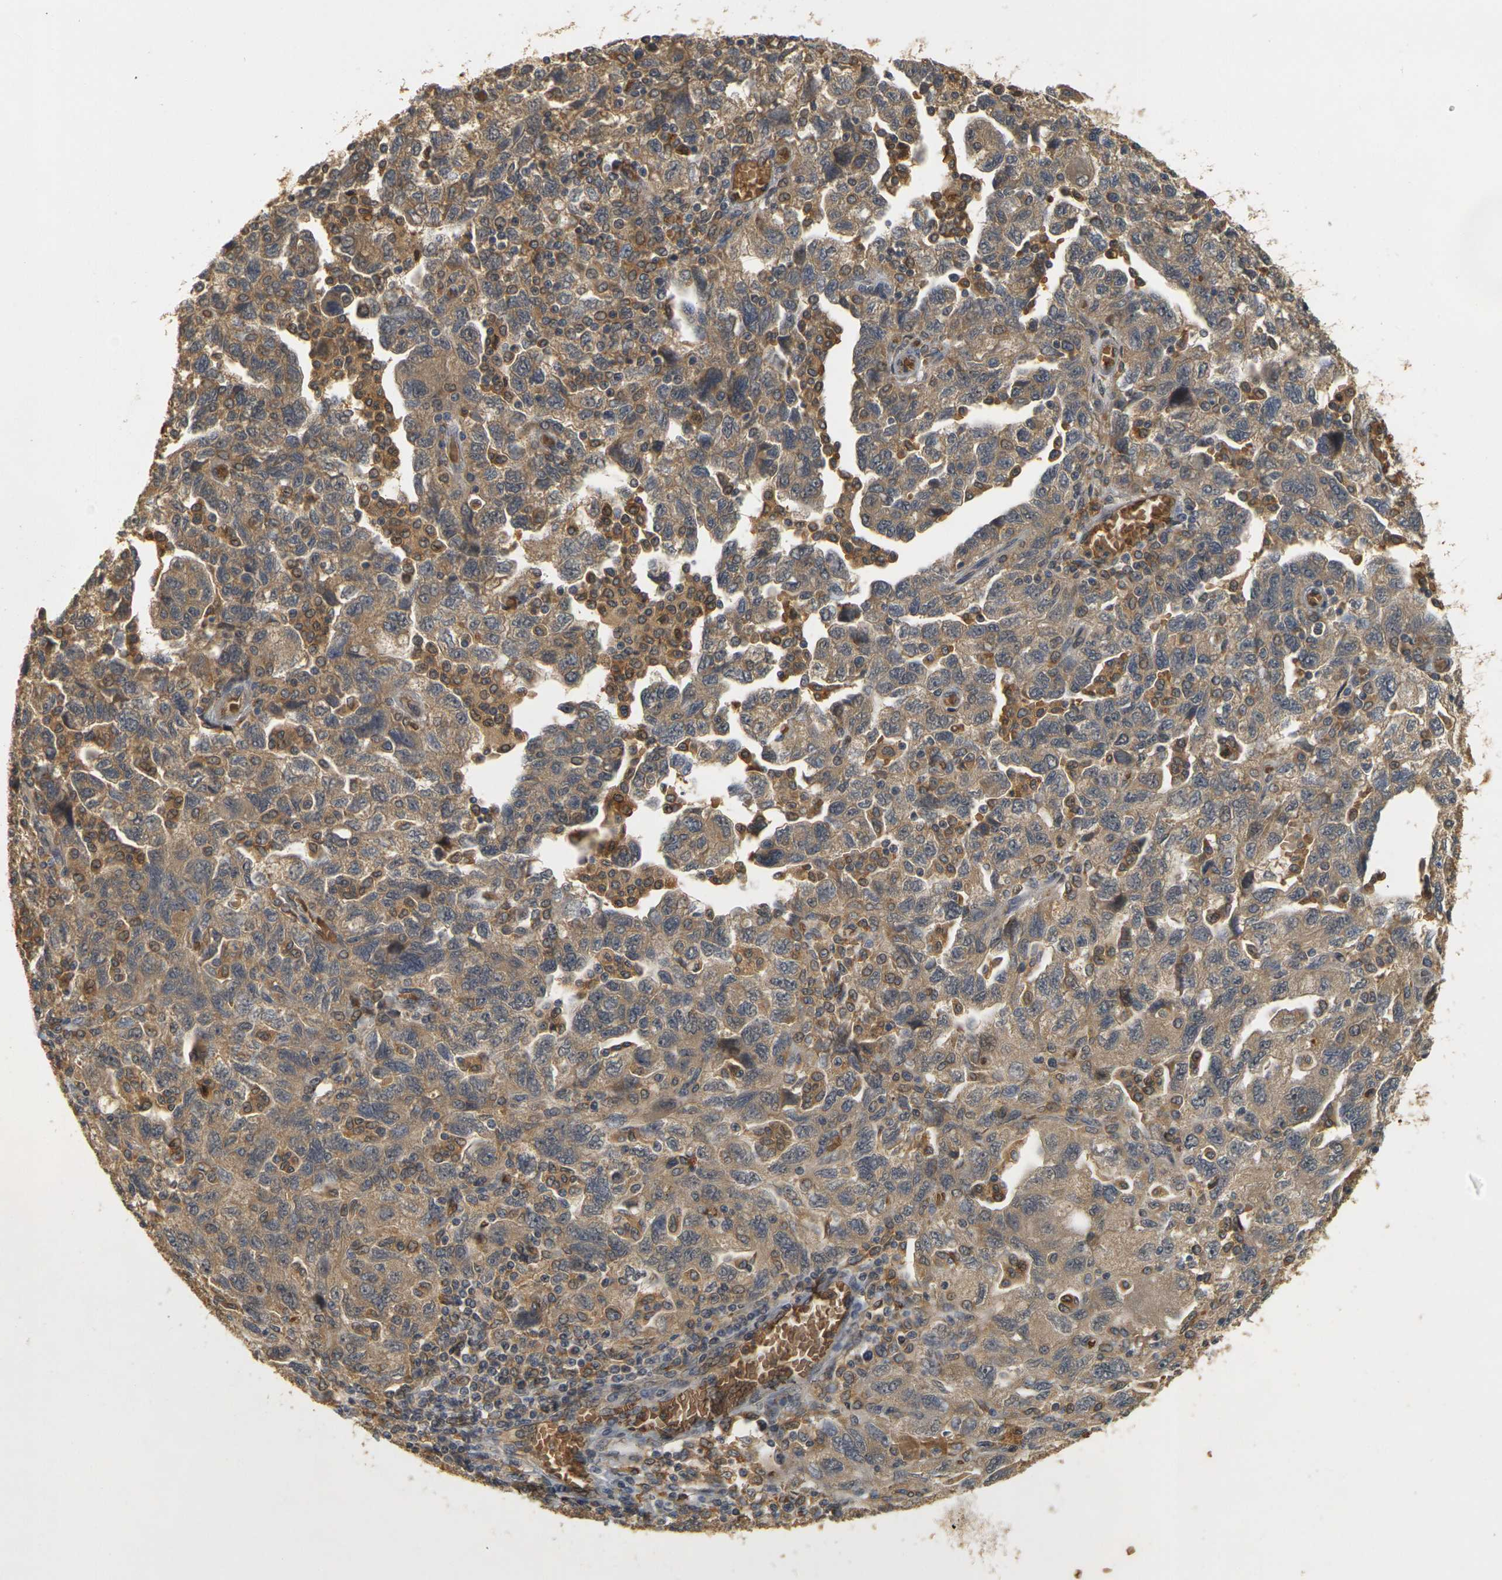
{"staining": {"intensity": "moderate", "quantity": ">75%", "location": "cytoplasmic/membranous"}, "tissue": "ovarian cancer", "cell_type": "Tumor cells", "image_type": "cancer", "snomed": [{"axis": "morphology", "description": "Carcinoma, NOS"}, {"axis": "morphology", "description": "Cystadenocarcinoma, serous, NOS"}, {"axis": "topography", "description": "Ovary"}], "caption": "A brown stain labels moderate cytoplasmic/membranous positivity of a protein in ovarian serous cystadenocarcinoma tumor cells. (brown staining indicates protein expression, while blue staining denotes nuclei).", "gene": "MEGF9", "patient": {"sex": "female", "age": 69}}